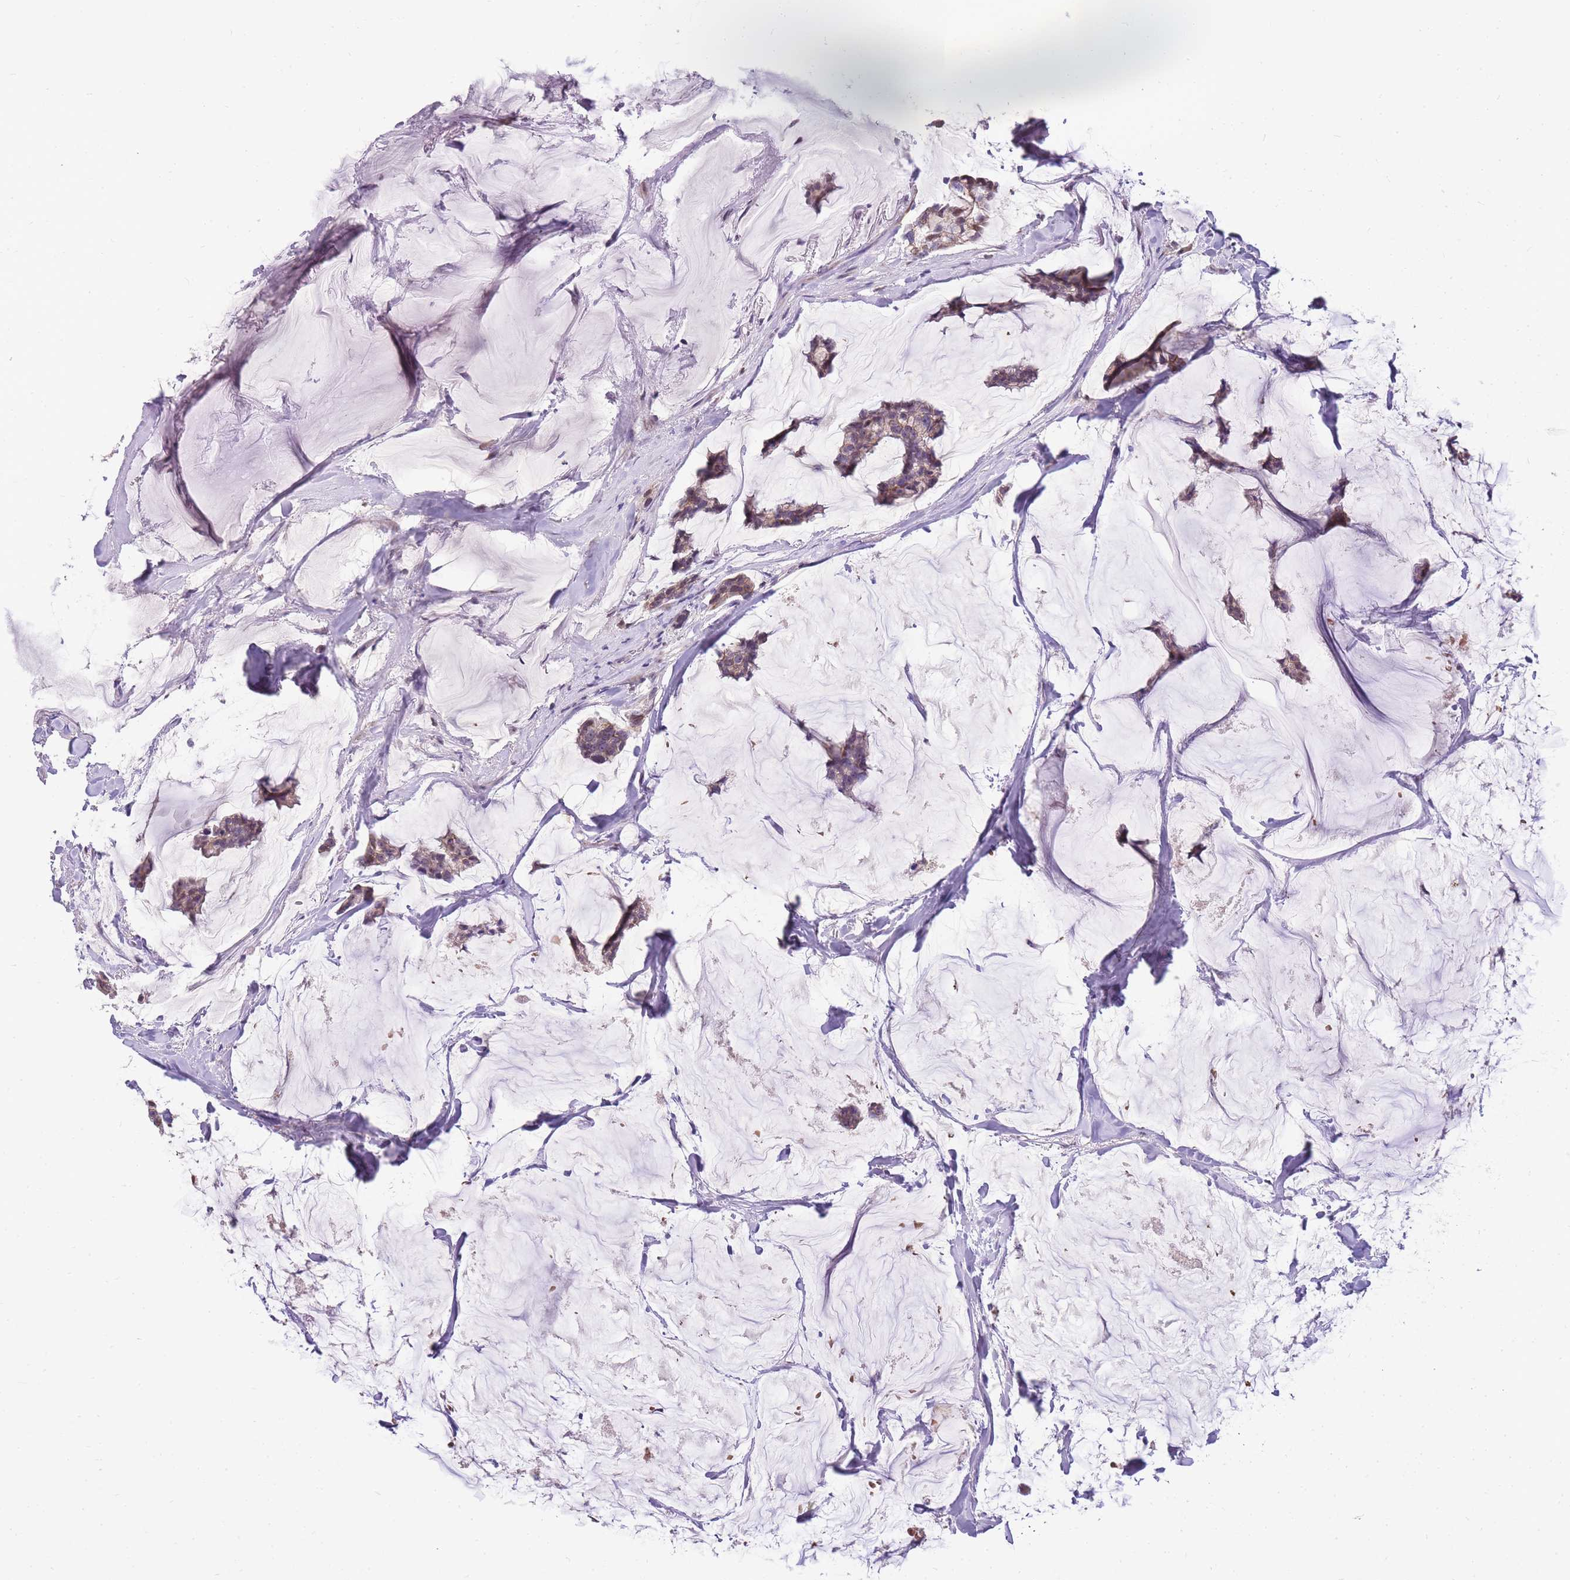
{"staining": {"intensity": "weak", "quantity": "25%-75%", "location": "cytoplasmic/membranous,nuclear"}, "tissue": "breast cancer", "cell_type": "Tumor cells", "image_type": "cancer", "snomed": [{"axis": "morphology", "description": "Duct carcinoma"}, {"axis": "topography", "description": "Breast"}], "caption": "A histopathology image showing weak cytoplasmic/membranous and nuclear expression in approximately 25%-75% of tumor cells in breast cancer, as visualized by brown immunohistochemical staining.", "gene": "CLBA1", "patient": {"sex": "female", "age": 93}}